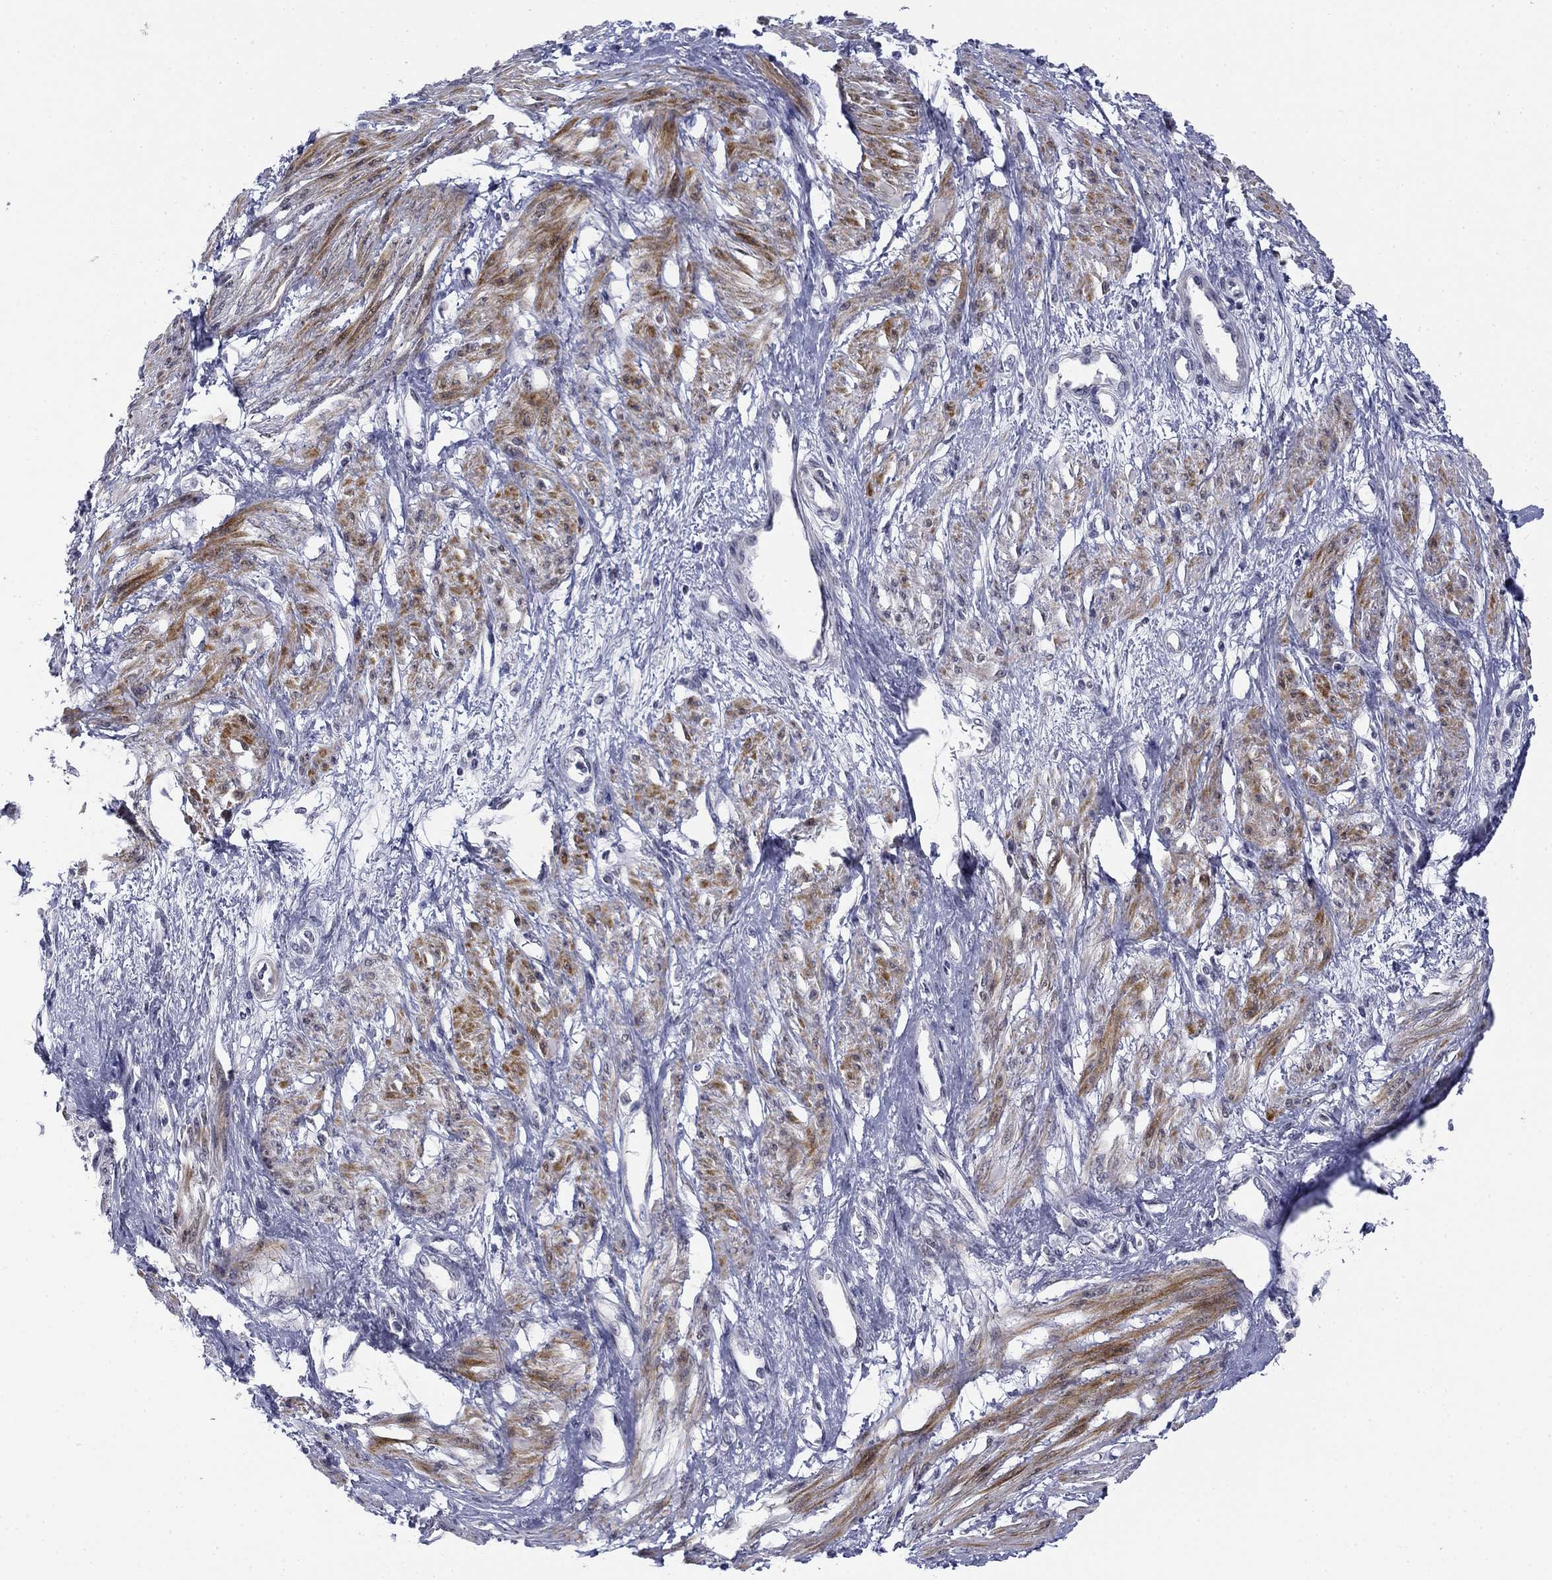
{"staining": {"intensity": "strong", "quantity": "<25%", "location": "cytoplasmic/membranous"}, "tissue": "smooth muscle", "cell_type": "Smooth muscle cells", "image_type": "normal", "snomed": [{"axis": "morphology", "description": "Normal tissue, NOS"}, {"axis": "topography", "description": "Smooth muscle"}, {"axis": "topography", "description": "Uterus"}], "caption": "A high-resolution histopathology image shows IHC staining of benign smooth muscle, which demonstrates strong cytoplasmic/membranous expression in about <25% of smooth muscle cells. (DAB = brown stain, brightfield microscopy at high magnification).", "gene": "TIGD4", "patient": {"sex": "female", "age": 39}}